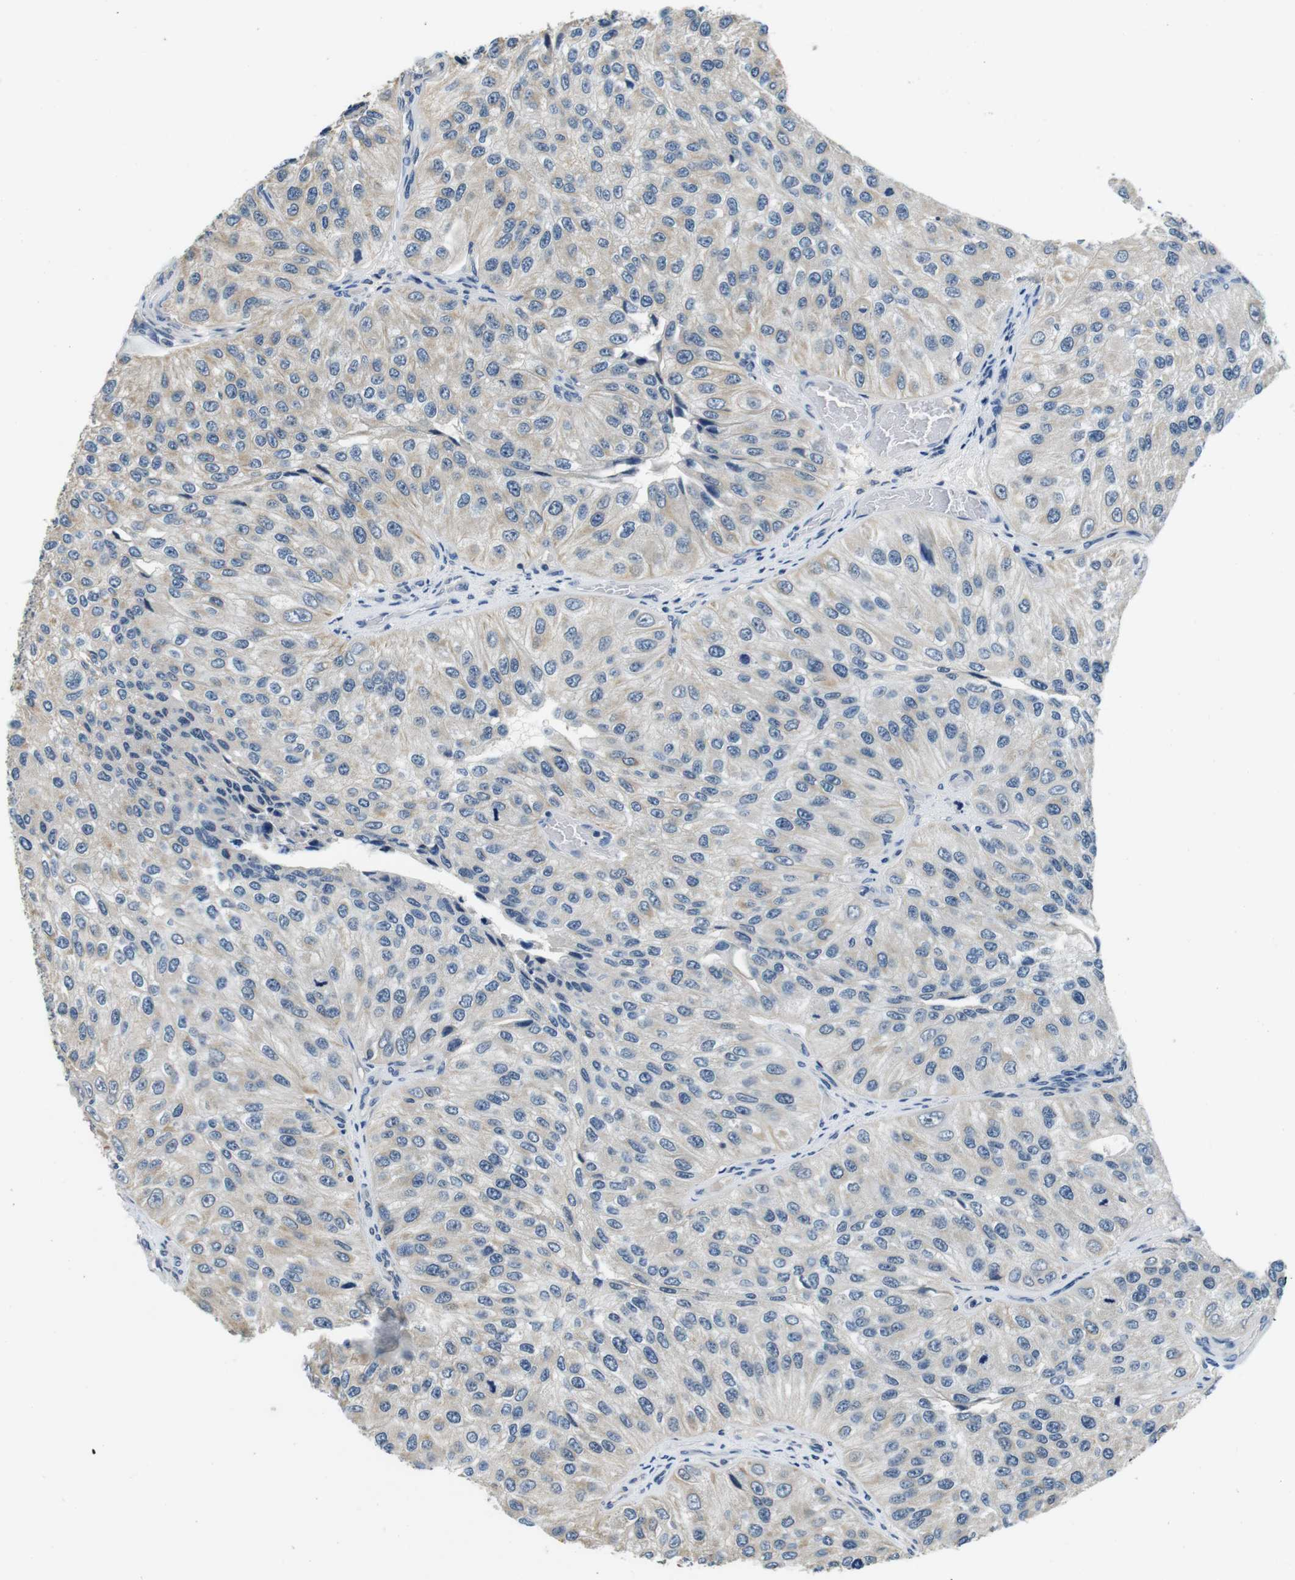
{"staining": {"intensity": "weak", "quantity": "<25%", "location": "cytoplasmic/membranous"}, "tissue": "urothelial cancer", "cell_type": "Tumor cells", "image_type": "cancer", "snomed": [{"axis": "morphology", "description": "Urothelial carcinoma, High grade"}, {"axis": "topography", "description": "Kidney"}, {"axis": "topography", "description": "Urinary bladder"}], "caption": "High power microscopy histopathology image of an immunohistochemistry histopathology image of high-grade urothelial carcinoma, revealing no significant positivity in tumor cells.", "gene": "DTNA", "patient": {"sex": "male", "age": 77}}